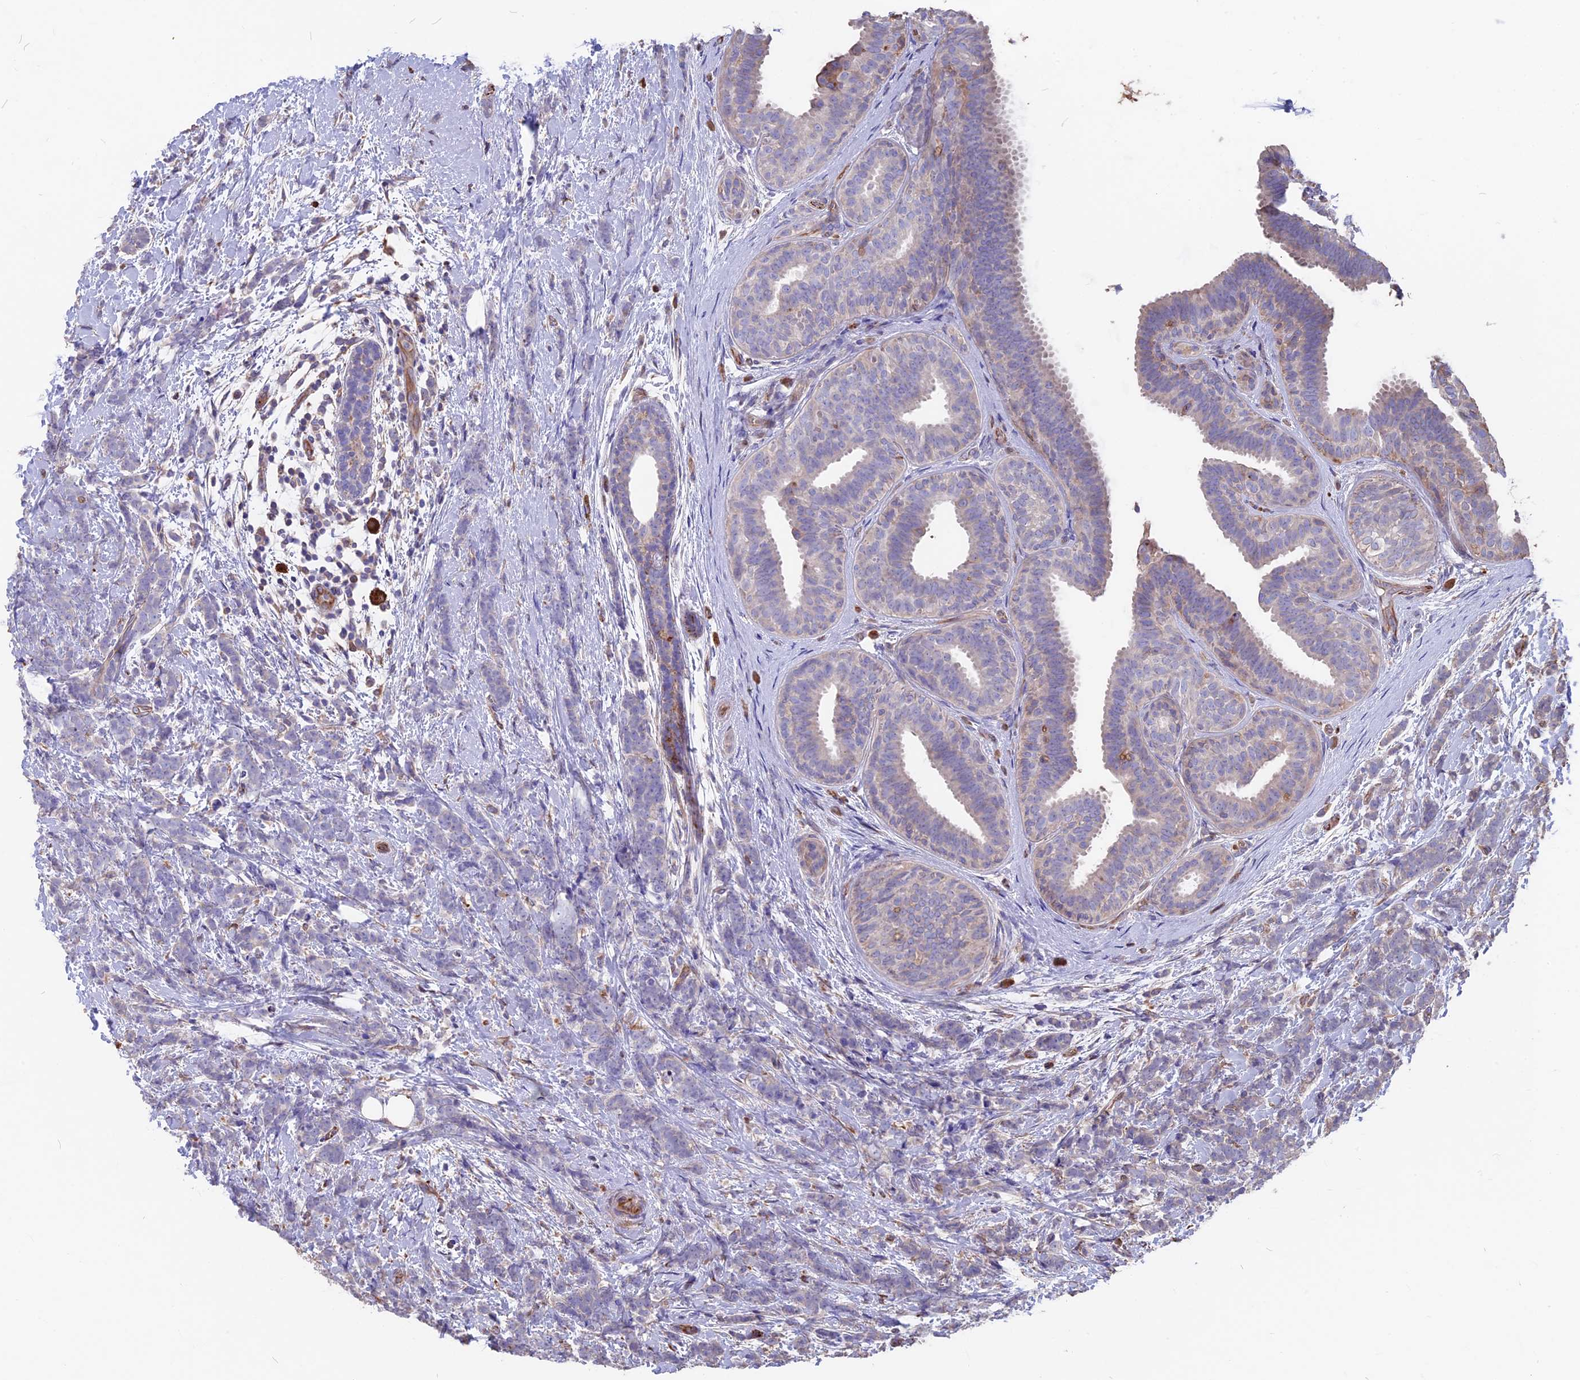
{"staining": {"intensity": "weak", "quantity": "<25%", "location": "cytoplasmic/membranous"}, "tissue": "breast cancer", "cell_type": "Tumor cells", "image_type": "cancer", "snomed": [{"axis": "morphology", "description": "Lobular carcinoma"}, {"axis": "topography", "description": "Breast"}], "caption": "An immunohistochemistry (IHC) micrograph of breast lobular carcinoma is shown. There is no staining in tumor cells of breast lobular carcinoma.", "gene": "SEH1L", "patient": {"sex": "female", "age": 58}}